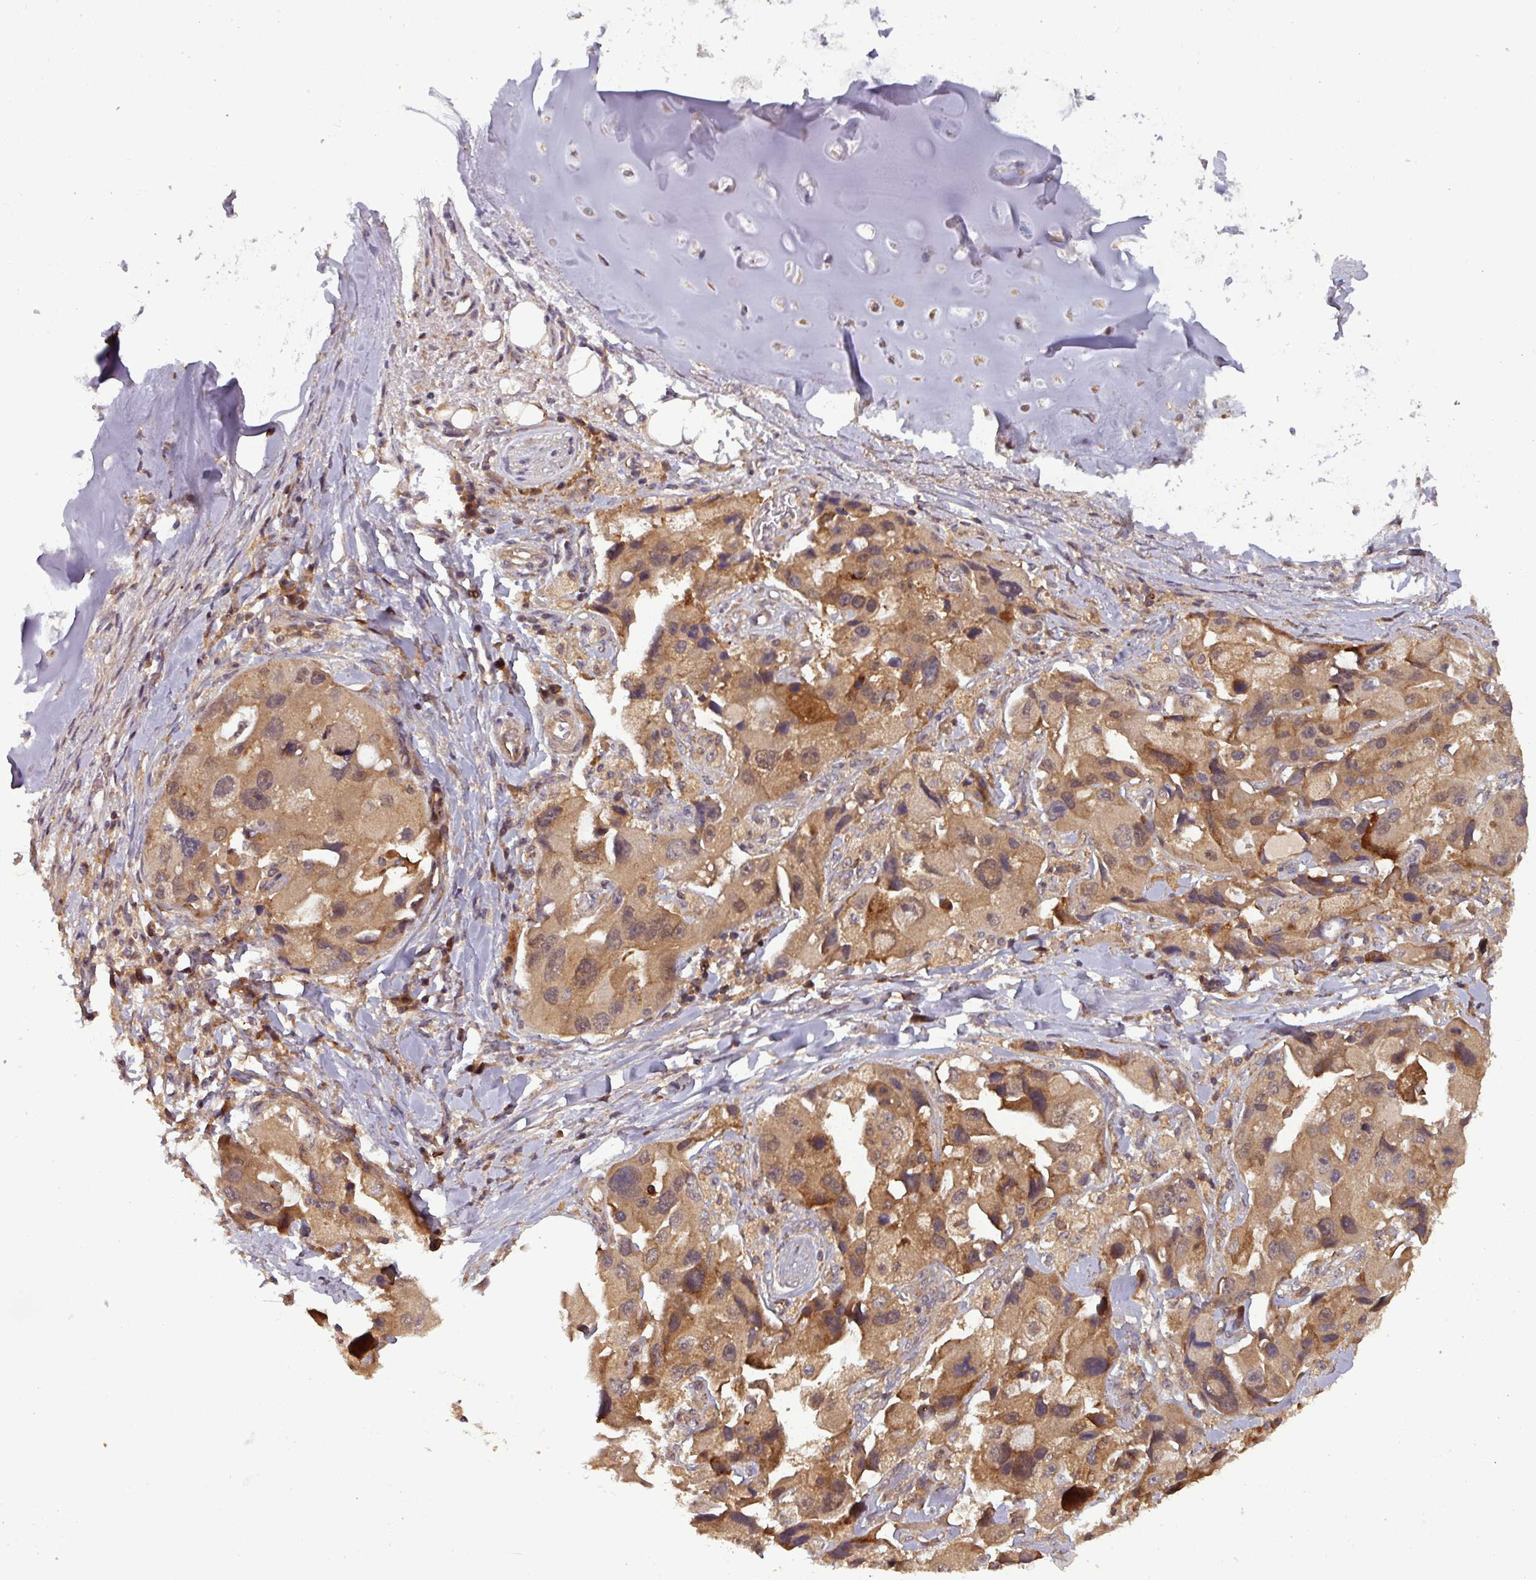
{"staining": {"intensity": "moderate", "quantity": ">75%", "location": "cytoplasmic/membranous"}, "tissue": "lung cancer", "cell_type": "Tumor cells", "image_type": "cancer", "snomed": [{"axis": "morphology", "description": "Adenocarcinoma, NOS"}, {"axis": "topography", "description": "Lung"}], "caption": "This photomicrograph displays adenocarcinoma (lung) stained with immunohistochemistry (IHC) to label a protein in brown. The cytoplasmic/membranous of tumor cells show moderate positivity for the protein. Nuclei are counter-stained blue.", "gene": "GSKIP", "patient": {"sex": "female", "age": 54}}